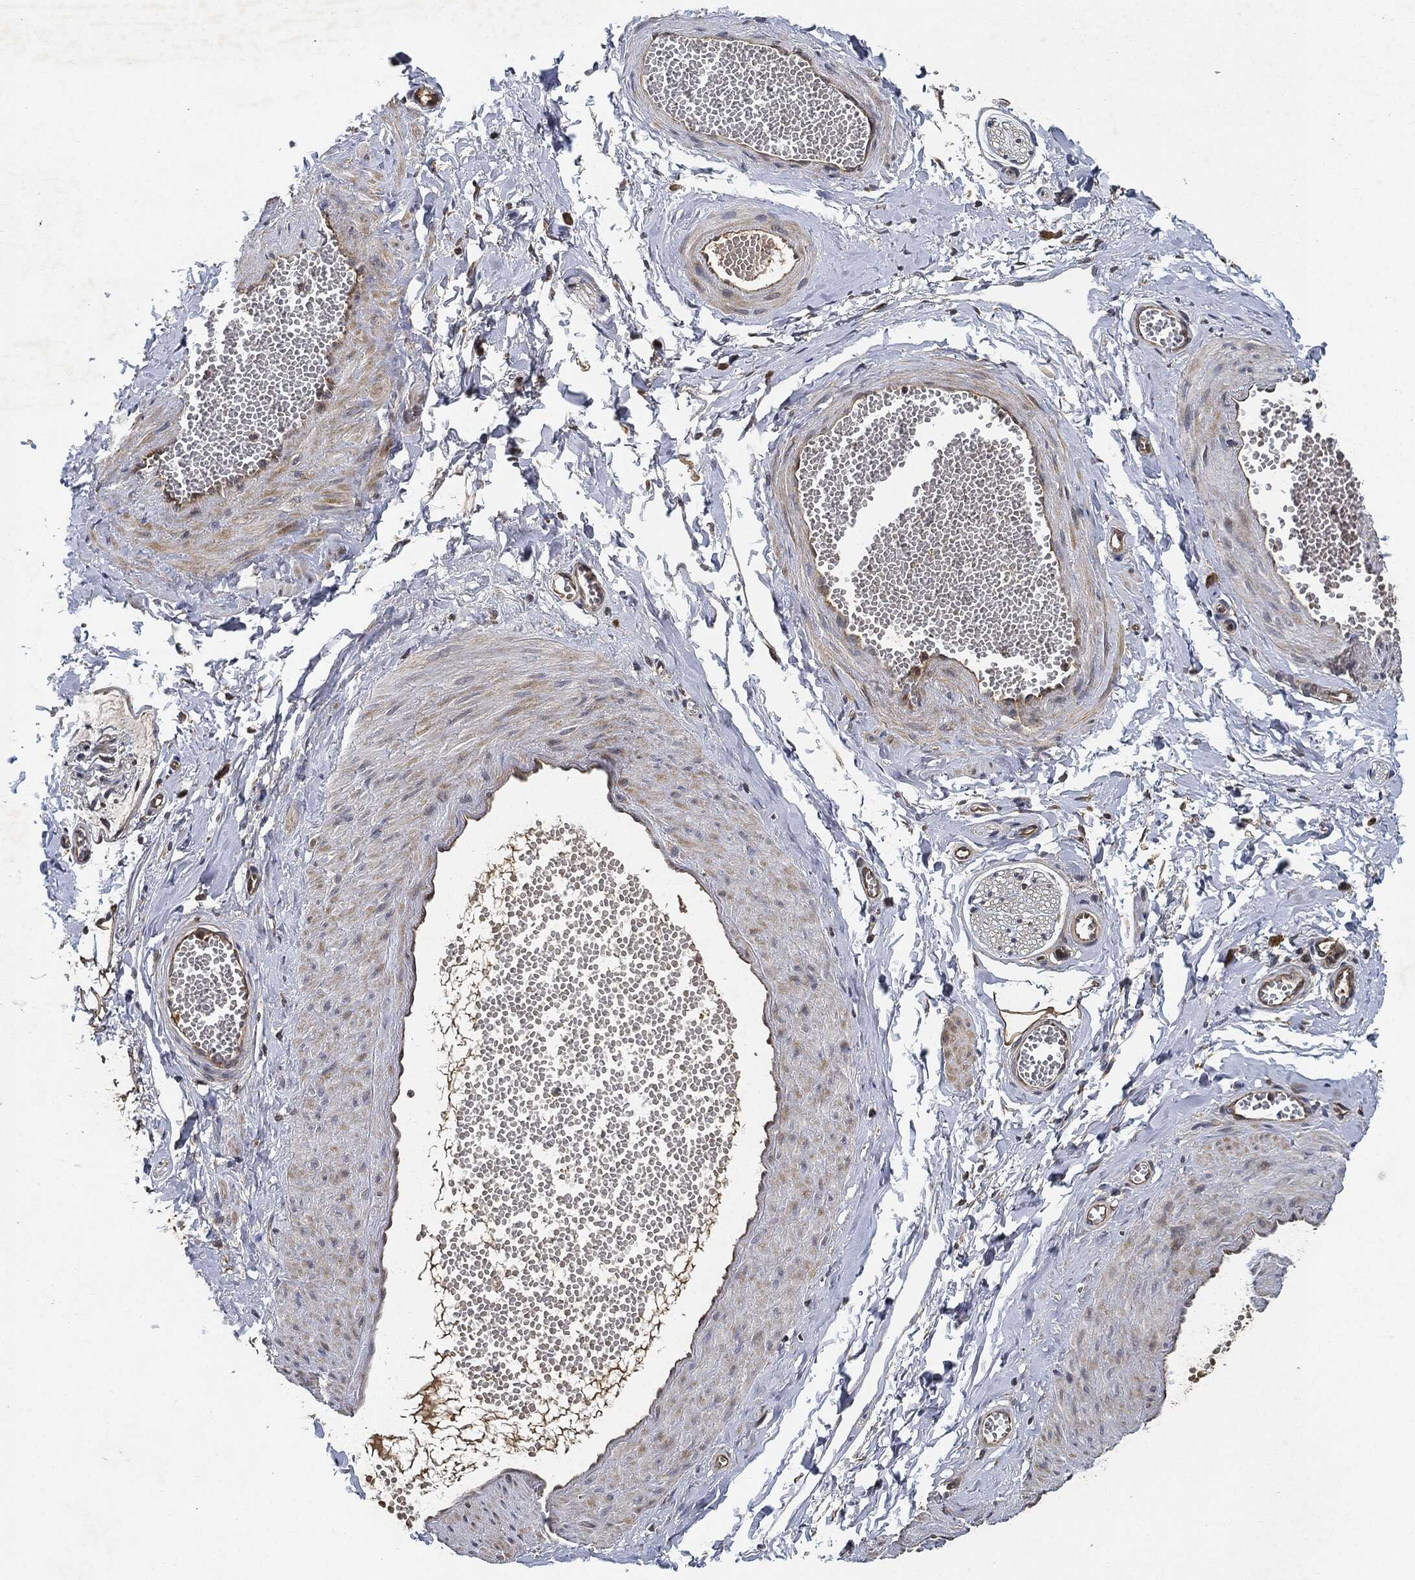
{"staining": {"intensity": "moderate", "quantity": "25%-75%", "location": "cytoplasmic/membranous"}, "tissue": "adipose tissue", "cell_type": "Adipocytes", "image_type": "normal", "snomed": [{"axis": "morphology", "description": "Normal tissue, NOS"}, {"axis": "topography", "description": "Smooth muscle"}, {"axis": "topography", "description": "Peripheral nerve tissue"}], "caption": "This photomicrograph displays immunohistochemistry staining of unremarkable adipose tissue, with medium moderate cytoplasmic/membranous positivity in approximately 25%-75% of adipocytes.", "gene": "MLST8", "patient": {"sex": "male", "age": 22}}